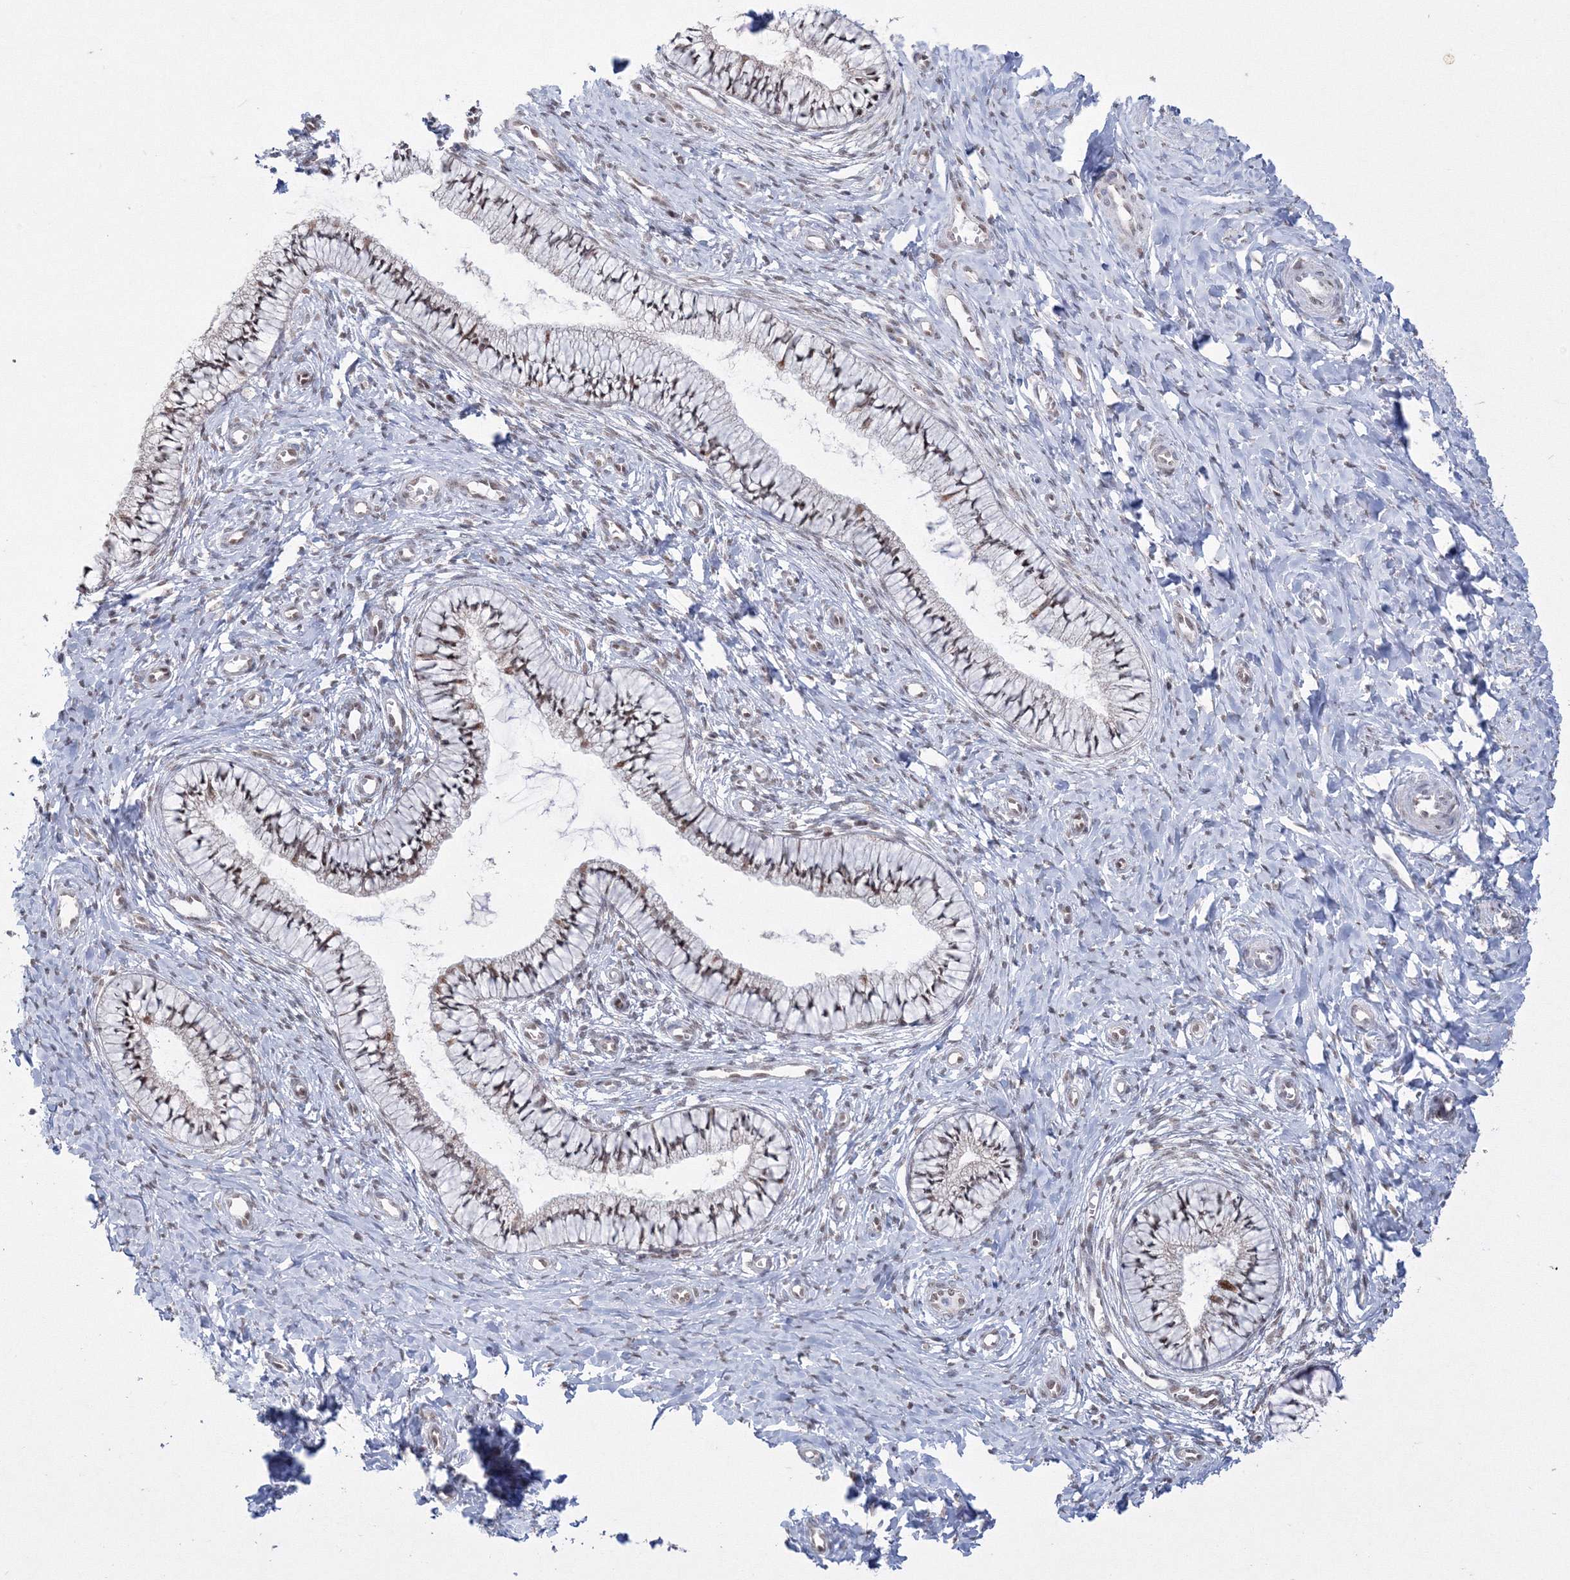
{"staining": {"intensity": "moderate", "quantity": "25%-75%", "location": "cytoplasmic/membranous,nuclear"}, "tissue": "cervix", "cell_type": "Glandular cells", "image_type": "normal", "snomed": [{"axis": "morphology", "description": "Normal tissue, NOS"}, {"axis": "topography", "description": "Cervix"}], "caption": "Benign cervix exhibits moderate cytoplasmic/membranous,nuclear positivity in about 25%-75% of glandular cells.", "gene": "GRSF1", "patient": {"sex": "female", "age": 36}}